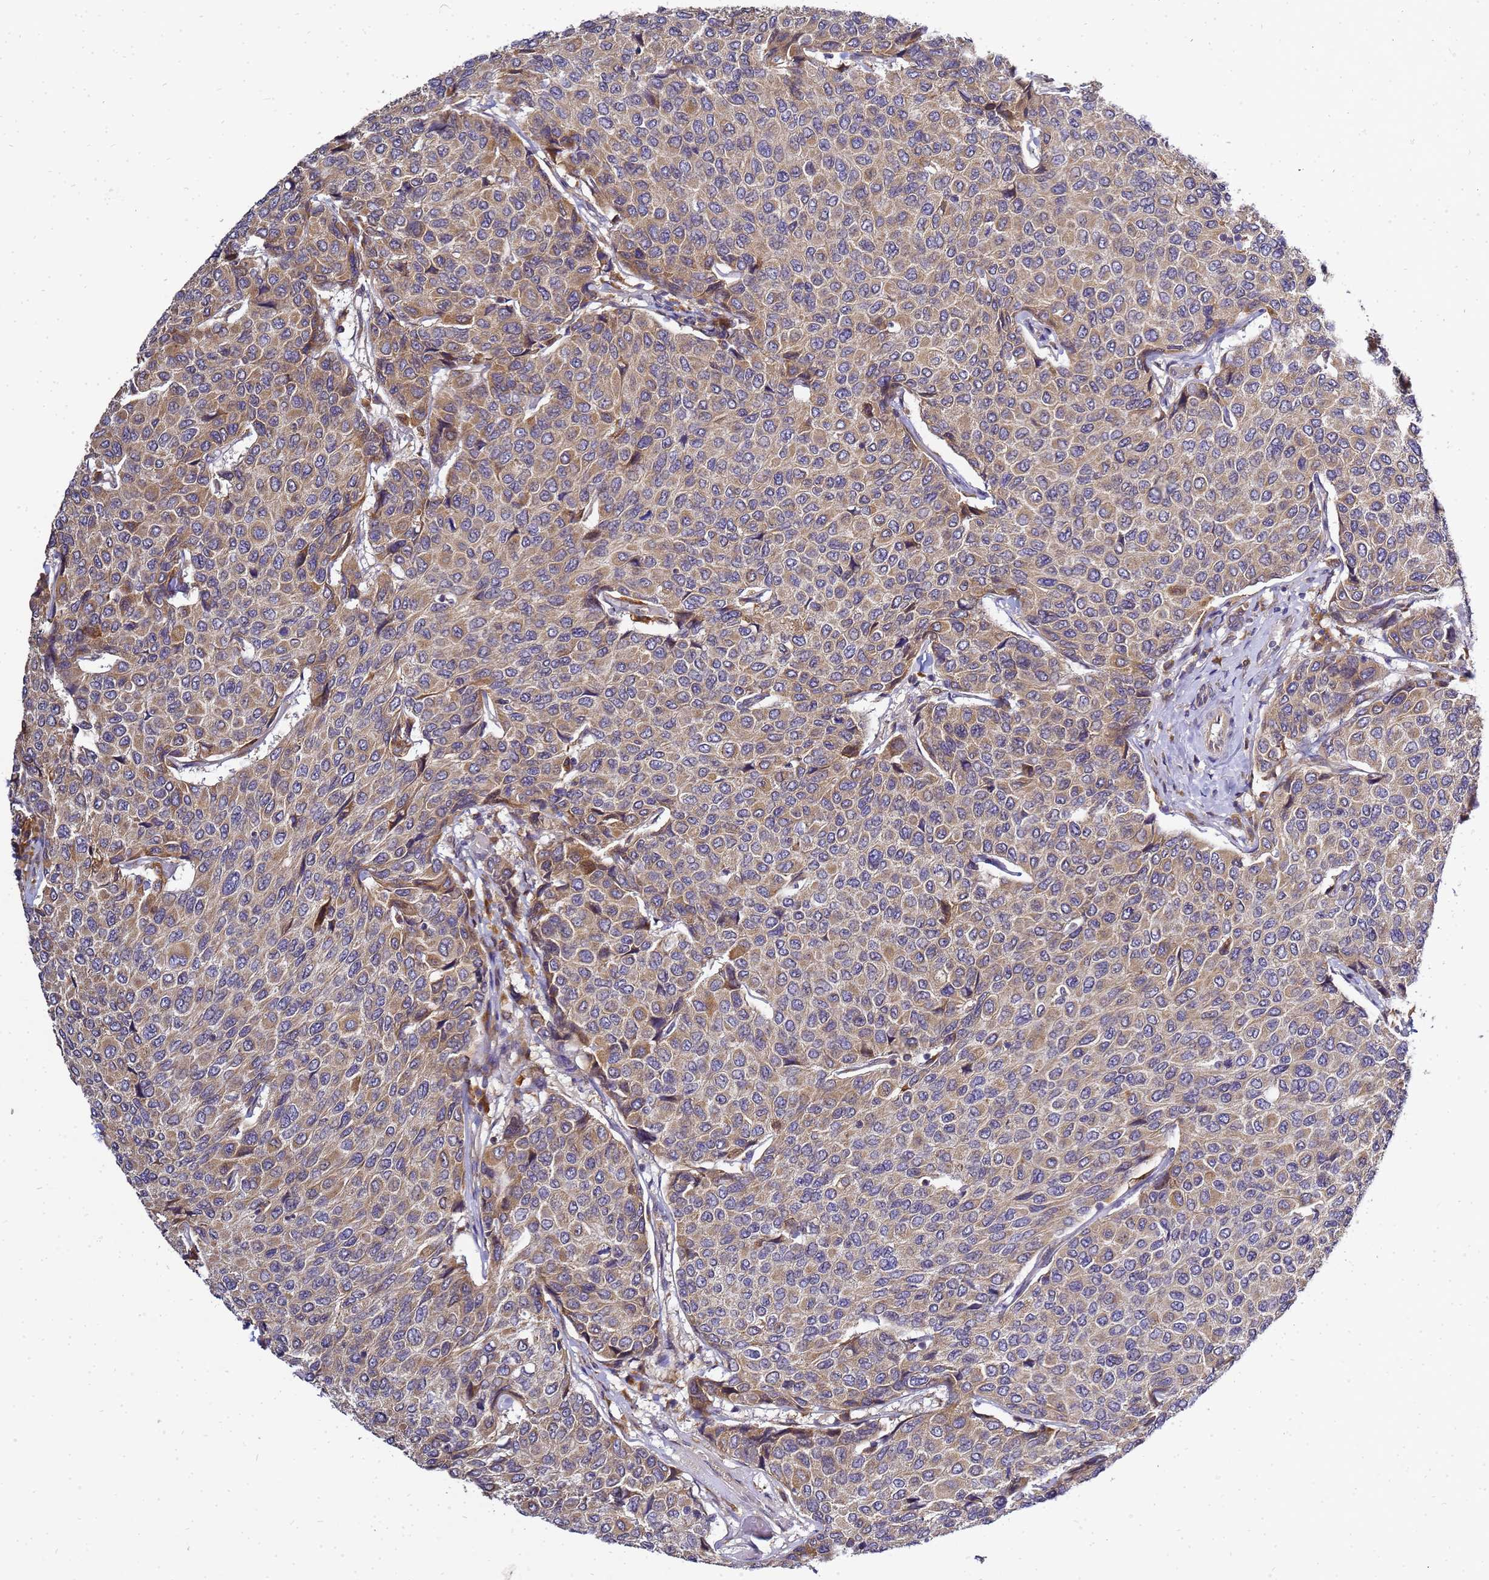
{"staining": {"intensity": "moderate", "quantity": ">75%", "location": "cytoplasmic/membranous"}, "tissue": "breast cancer", "cell_type": "Tumor cells", "image_type": "cancer", "snomed": [{"axis": "morphology", "description": "Duct carcinoma"}, {"axis": "topography", "description": "Breast"}], "caption": "This is a photomicrograph of immunohistochemistry (IHC) staining of intraductal carcinoma (breast), which shows moderate staining in the cytoplasmic/membranous of tumor cells.", "gene": "ADPGK", "patient": {"sex": "female", "age": 55}}